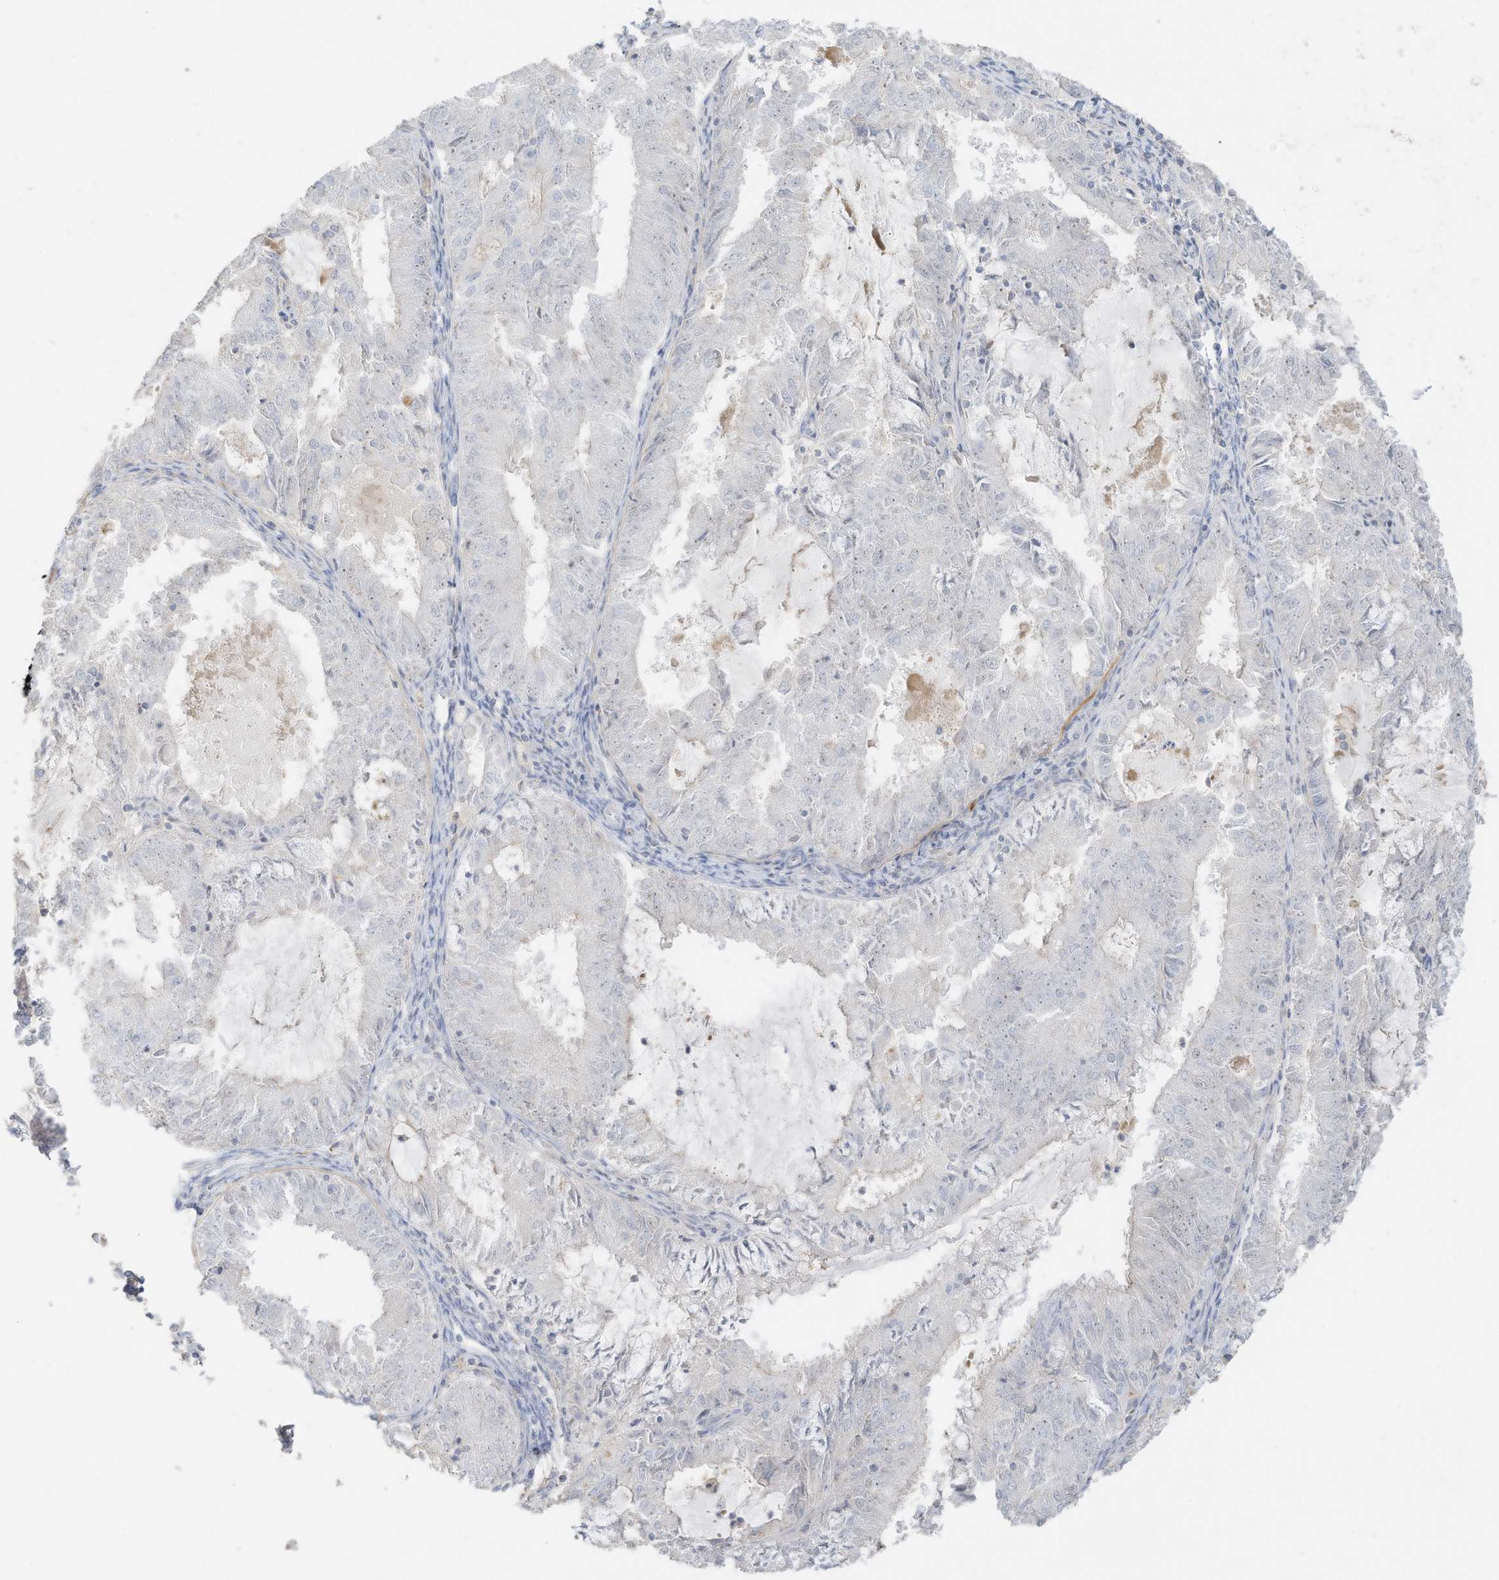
{"staining": {"intensity": "weak", "quantity": "<25%", "location": "cytoplasmic/membranous"}, "tissue": "endometrial cancer", "cell_type": "Tumor cells", "image_type": "cancer", "snomed": [{"axis": "morphology", "description": "Adenocarcinoma, NOS"}, {"axis": "topography", "description": "Endometrium"}], "caption": "A high-resolution histopathology image shows immunohistochemistry staining of endometrial cancer (adenocarcinoma), which displays no significant staining in tumor cells.", "gene": "ZBTB41", "patient": {"sex": "female", "age": 57}}